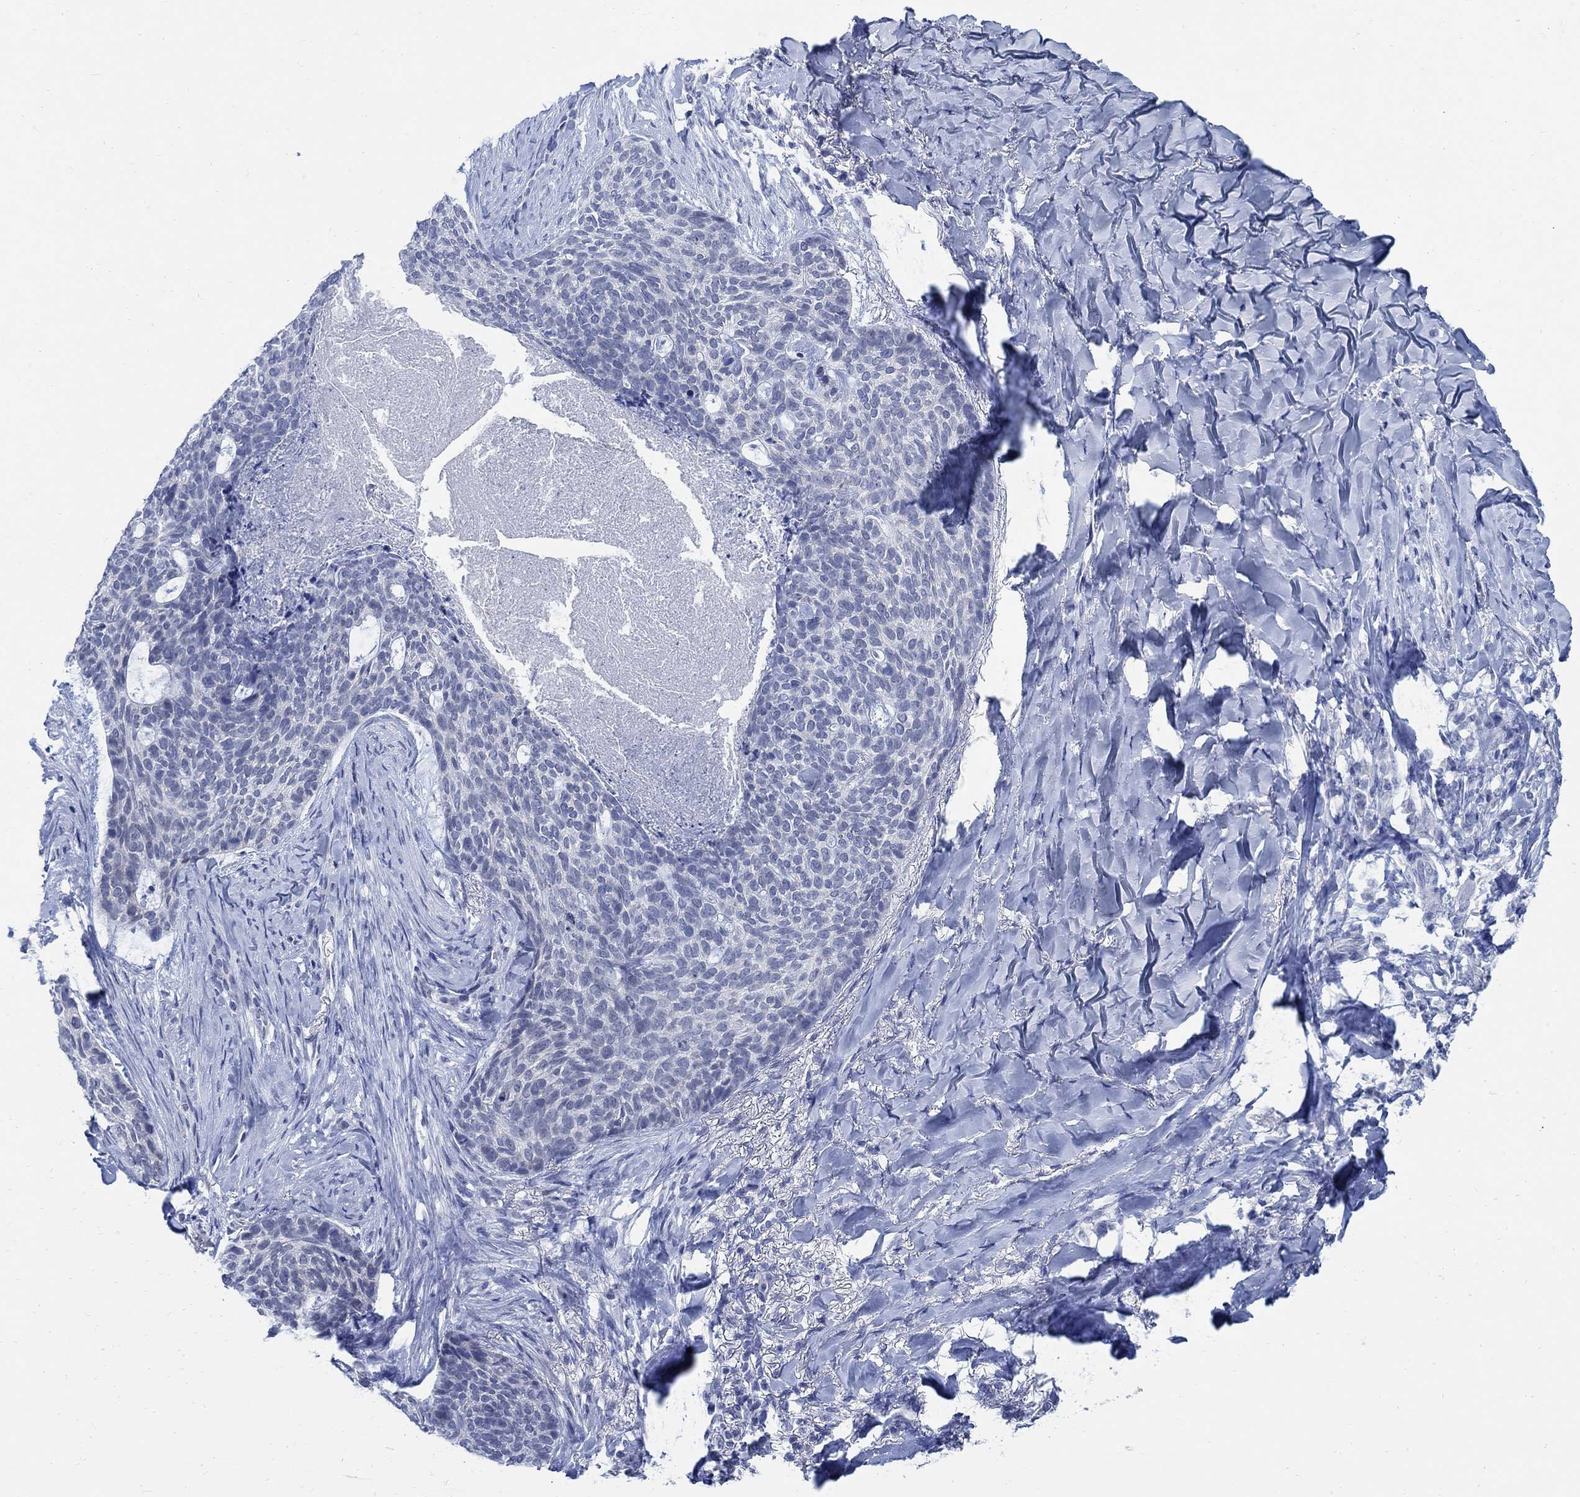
{"staining": {"intensity": "negative", "quantity": "none", "location": "none"}, "tissue": "skin cancer", "cell_type": "Tumor cells", "image_type": "cancer", "snomed": [{"axis": "morphology", "description": "Basal cell carcinoma"}, {"axis": "topography", "description": "Skin"}], "caption": "The histopathology image exhibits no significant positivity in tumor cells of skin cancer (basal cell carcinoma).", "gene": "CAMK2N1", "patient": {"sex": "female", "age": 69}}